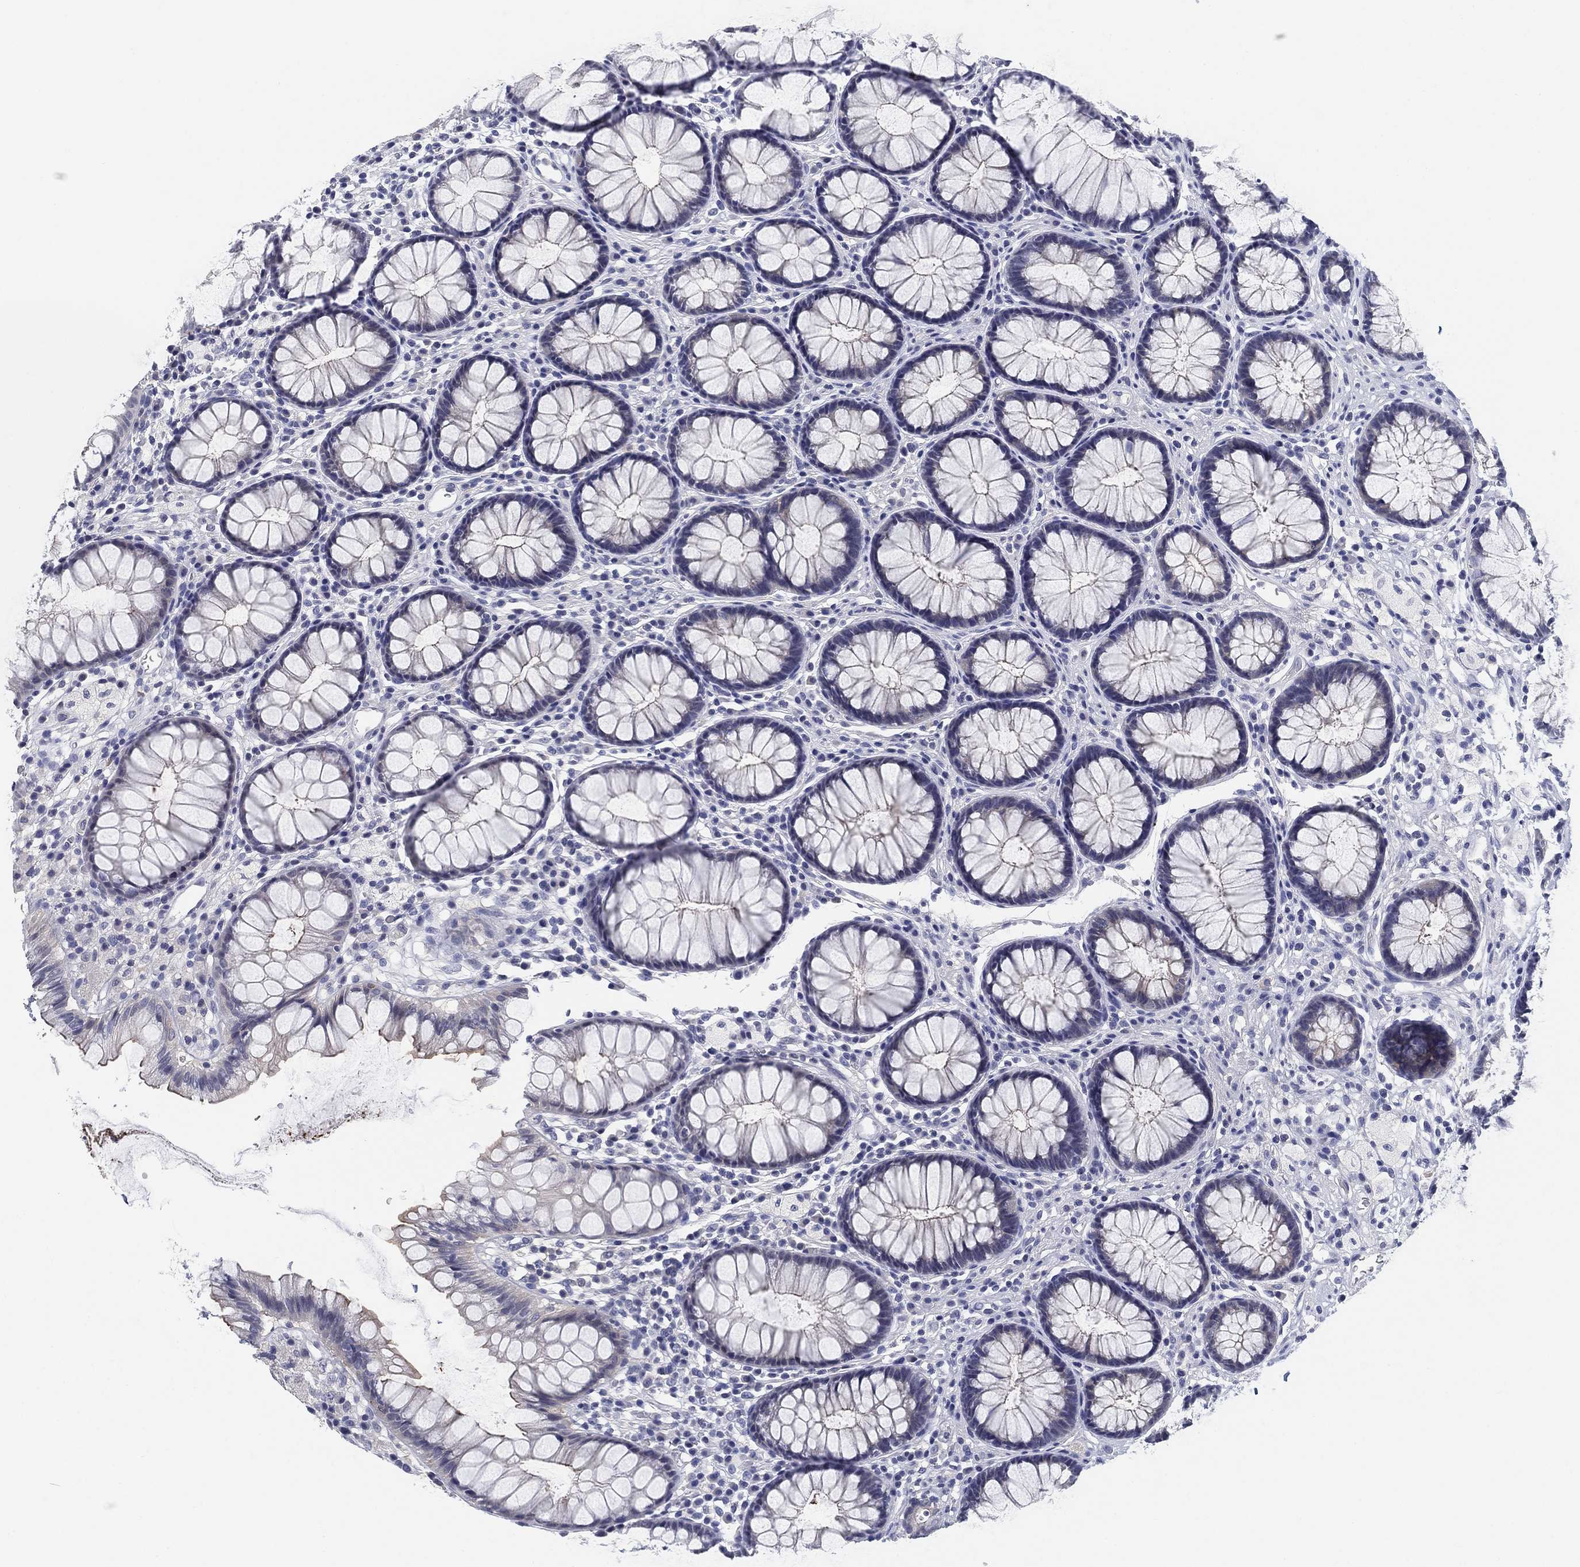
{"staining": {"intensity": "negative", "quantity": "none", "location": "none"}, "tissue": "rectum", "cell_type": "Glandular cells", "image_type": "normal", "snomed": [{"axis": "morphology", "description": "Normal tissue, NOS"}, {"axis": "topography", "description": "Rectum"}], "caption": "Human rectum stained for a protein using immunohistochemistry (IHC) reveals no staining in glandular cells.", "gene": "CLUL1", "patient": {"sex": "female", "age": 68}}